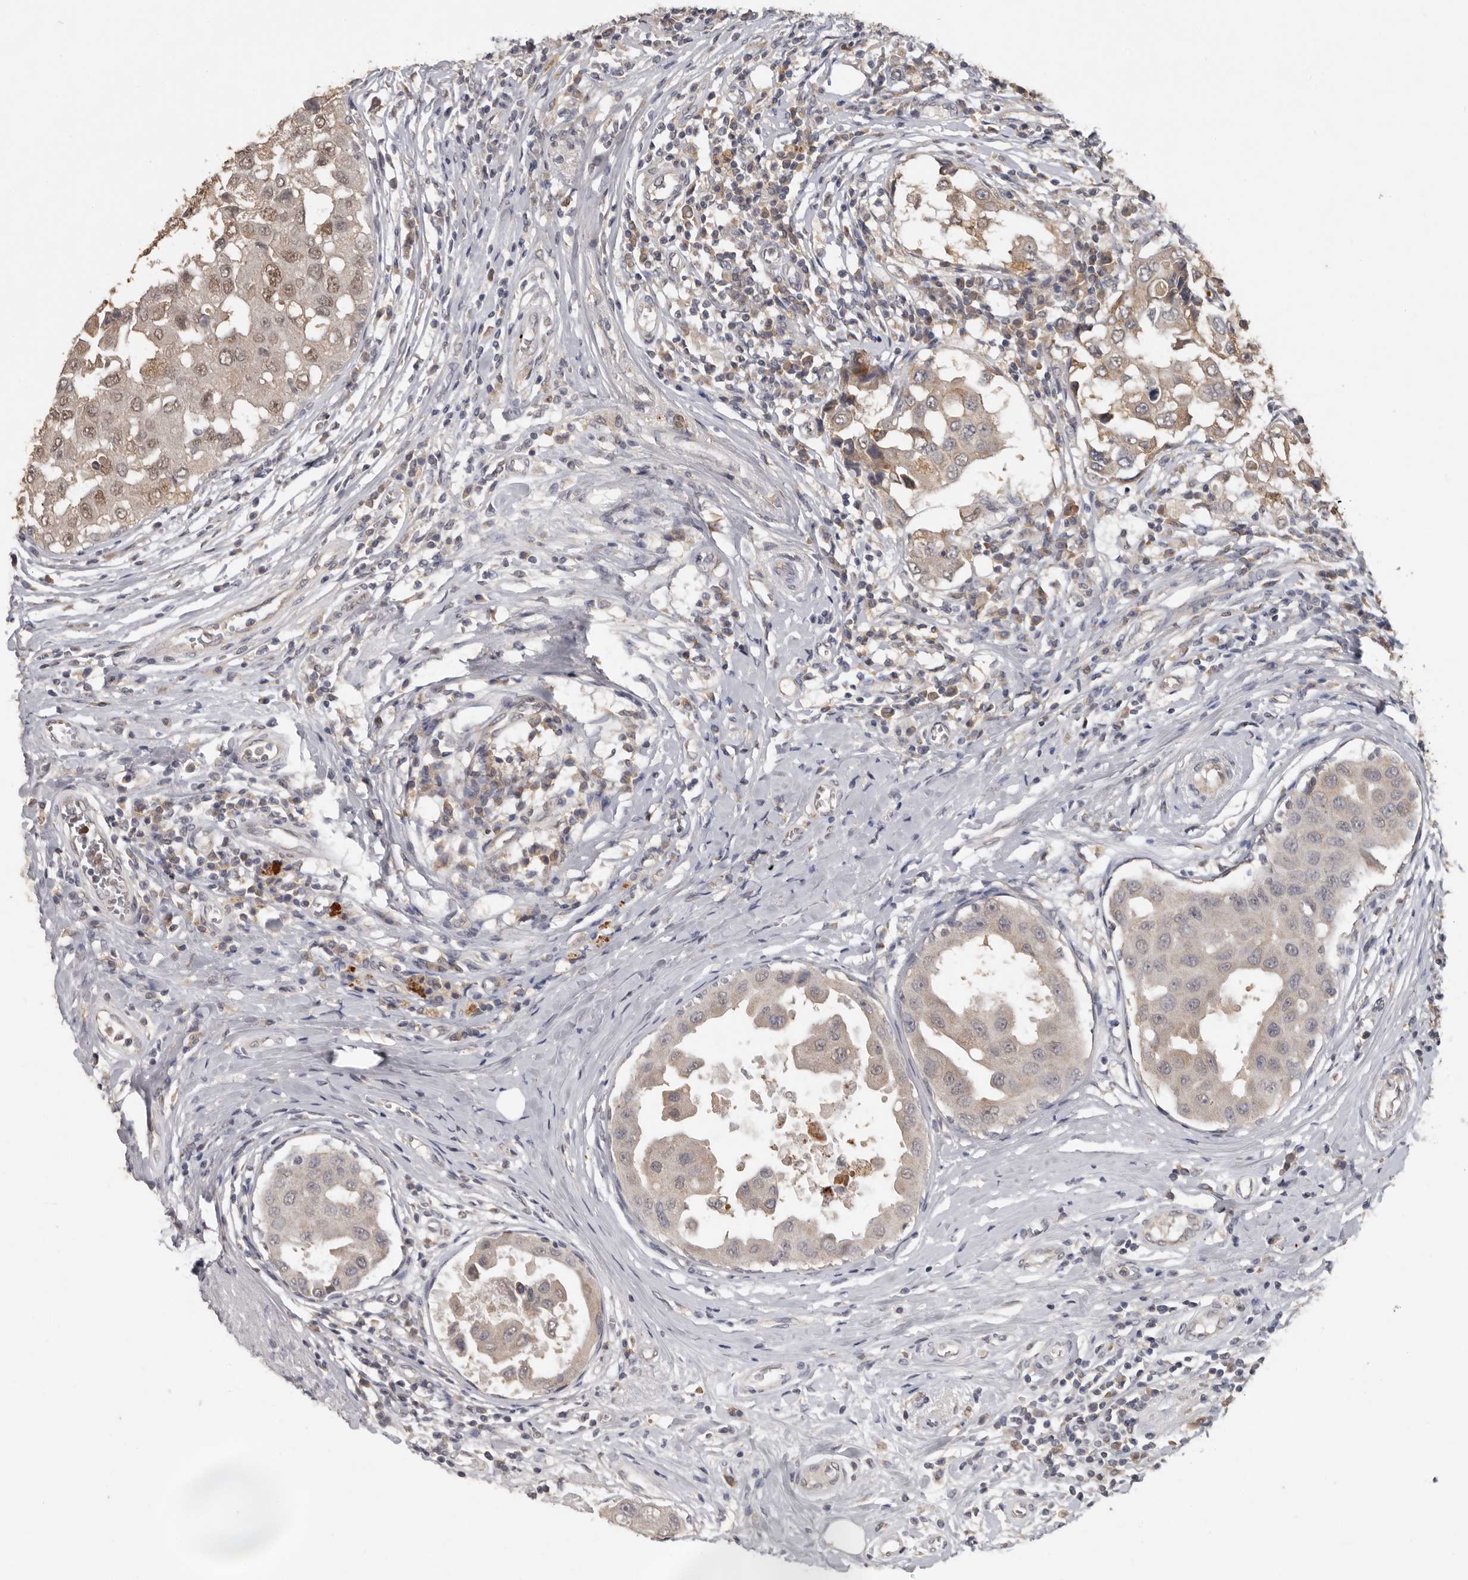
{"staining": {"intensity": "weak", "quantity": "<25%", "location": "cytoplasmic/membranous,nuclear"}, "tissue": "breast cancer", "cell_type": "Tumor cells", "image_type": "cancer", "snomed": [{"axis": "morphology", "description": "Duct carcinoma"}, {"axis": "topography", "description": "Breast"}], "caption": "Histopathology image shows no significant protein staining in tumor cells of intraductal carcinoma (breast).", "gene": "MTF1", "patient": {"sex": "female", "age": 27}}